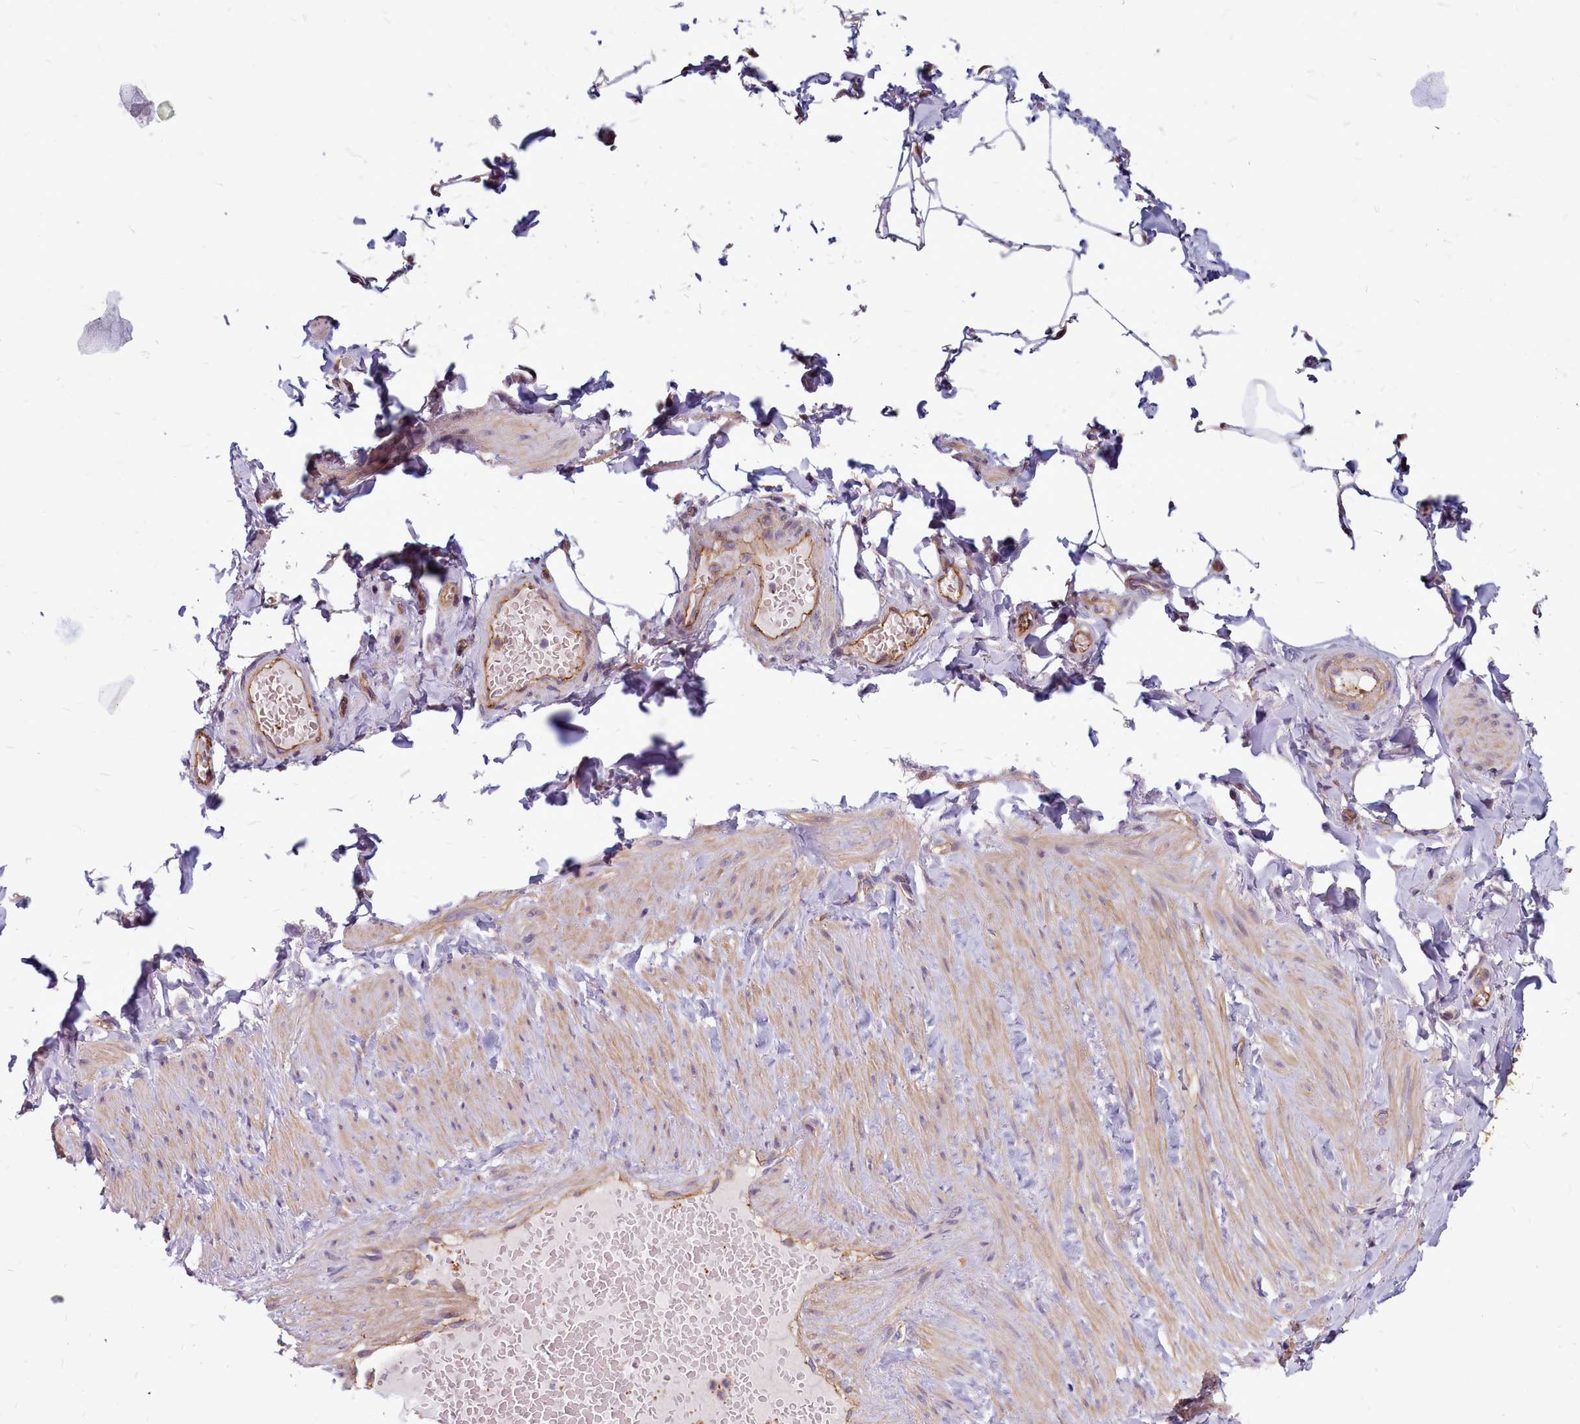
{"staining": {"intensity": "negative", "quantity": "none", "location": "none"}, "tissue": "adipose tissue", "cell_type": "Adipocytes", "image_type": "normal", "snomed": [{"axis": "morphology", "description": "Normal tissue, NOS"}, {"axis": "topography", "description": "Soft tissue"}, {"axis": "topography", "description": "Vascular tissue"}], "caption": "Micrograph shows no significant protein staining in adipocytes of normal adipose tissue.", "gene": "TTC5", "patient": {"sex": "male", "age": 54}}